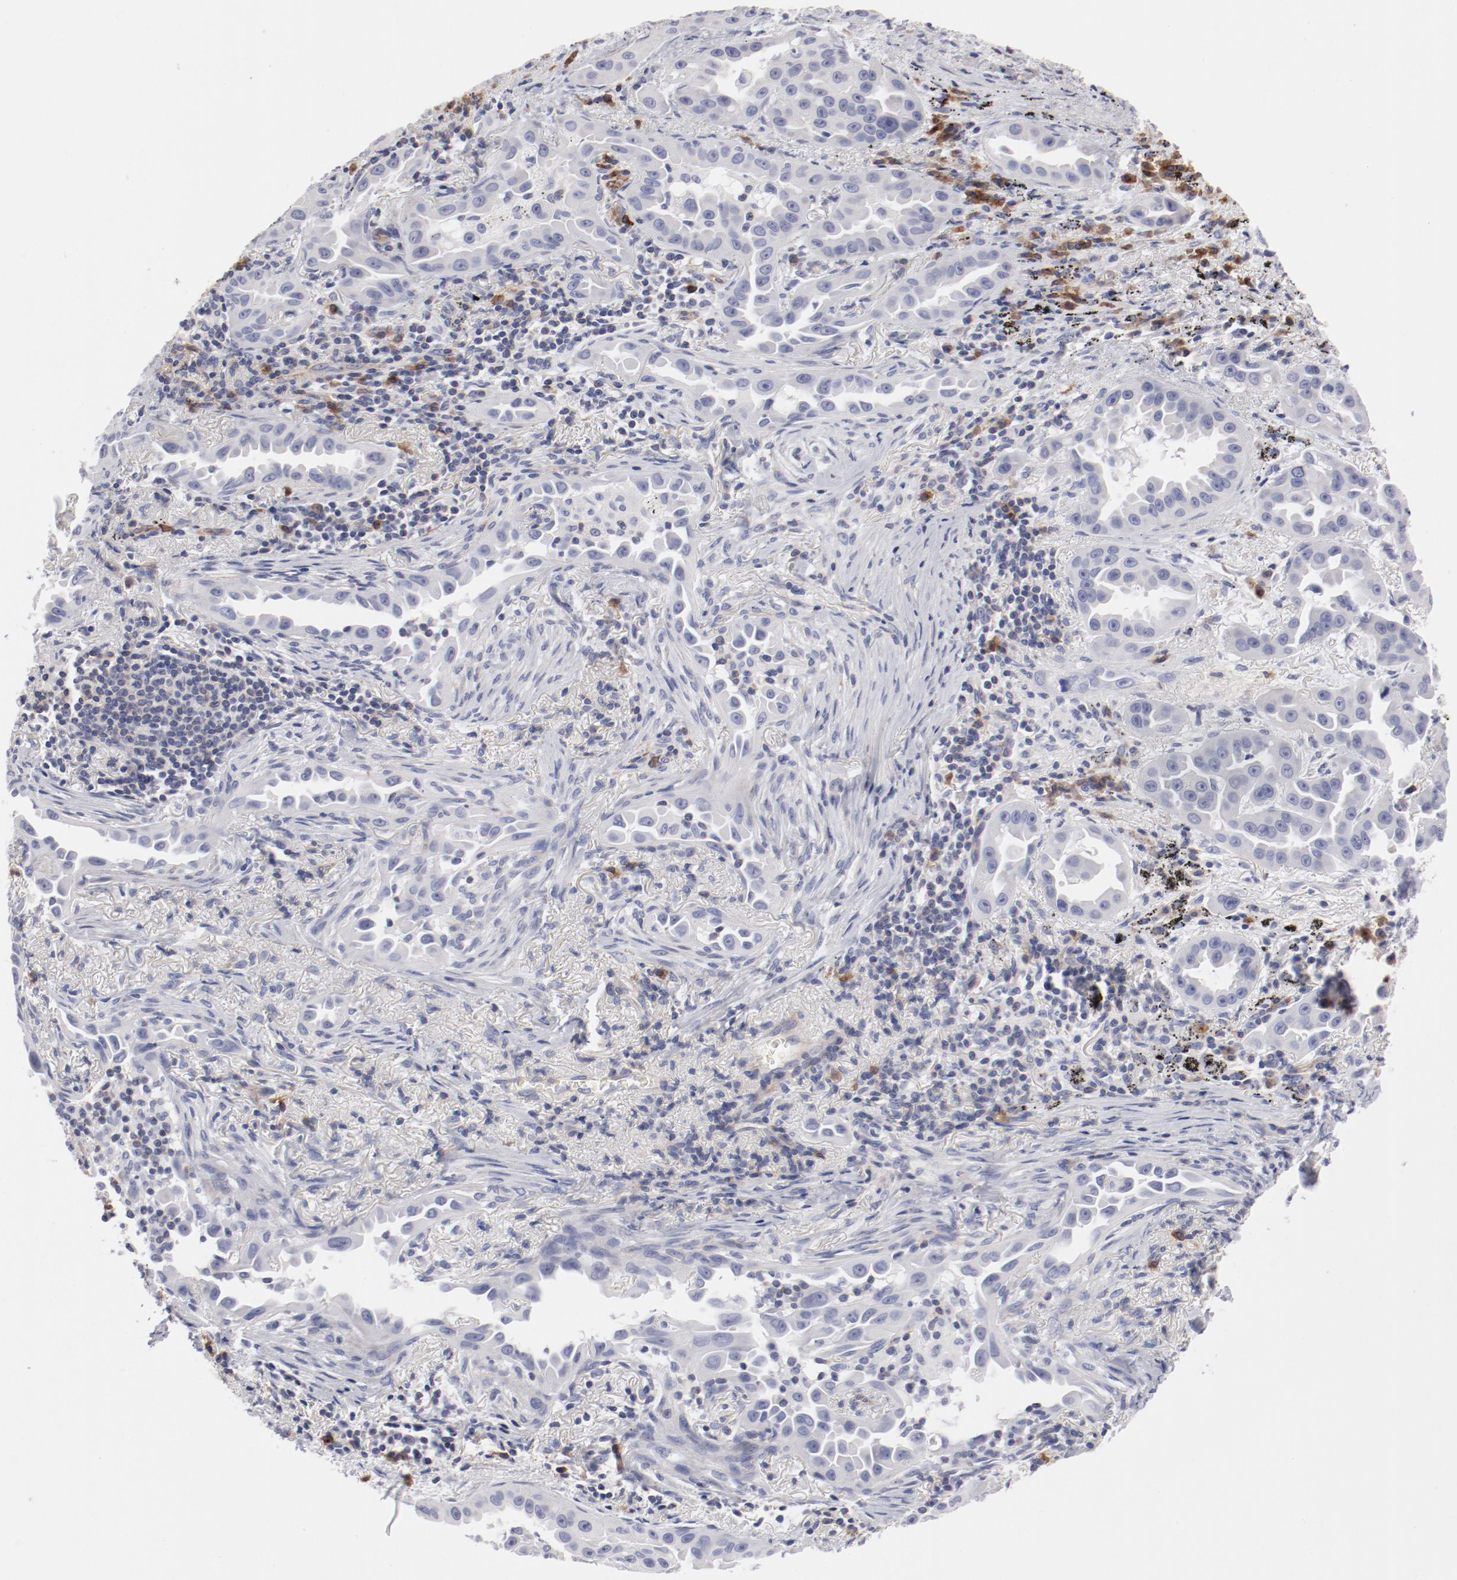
{"staining": {"intensity": "negative", "quantity": "none", "location": "none"}, "tissue": "lung cancer", "cell_type": "Tumor cells", "image_type": "cancer", "snomed": [{"axis": "morphology", "description": "Normal tissue, NOS"}, {"axis": "morphology", "description": "Adenocarcinoma, NOS"}, {"axis": "topography", "description": "Bronchus"}], "caption": "There is no significant positivity in tumor cells of lung cancer (adenocarcinoma).", "gene": "LAX1", "patient": {"sex": "male", "age": 68}}